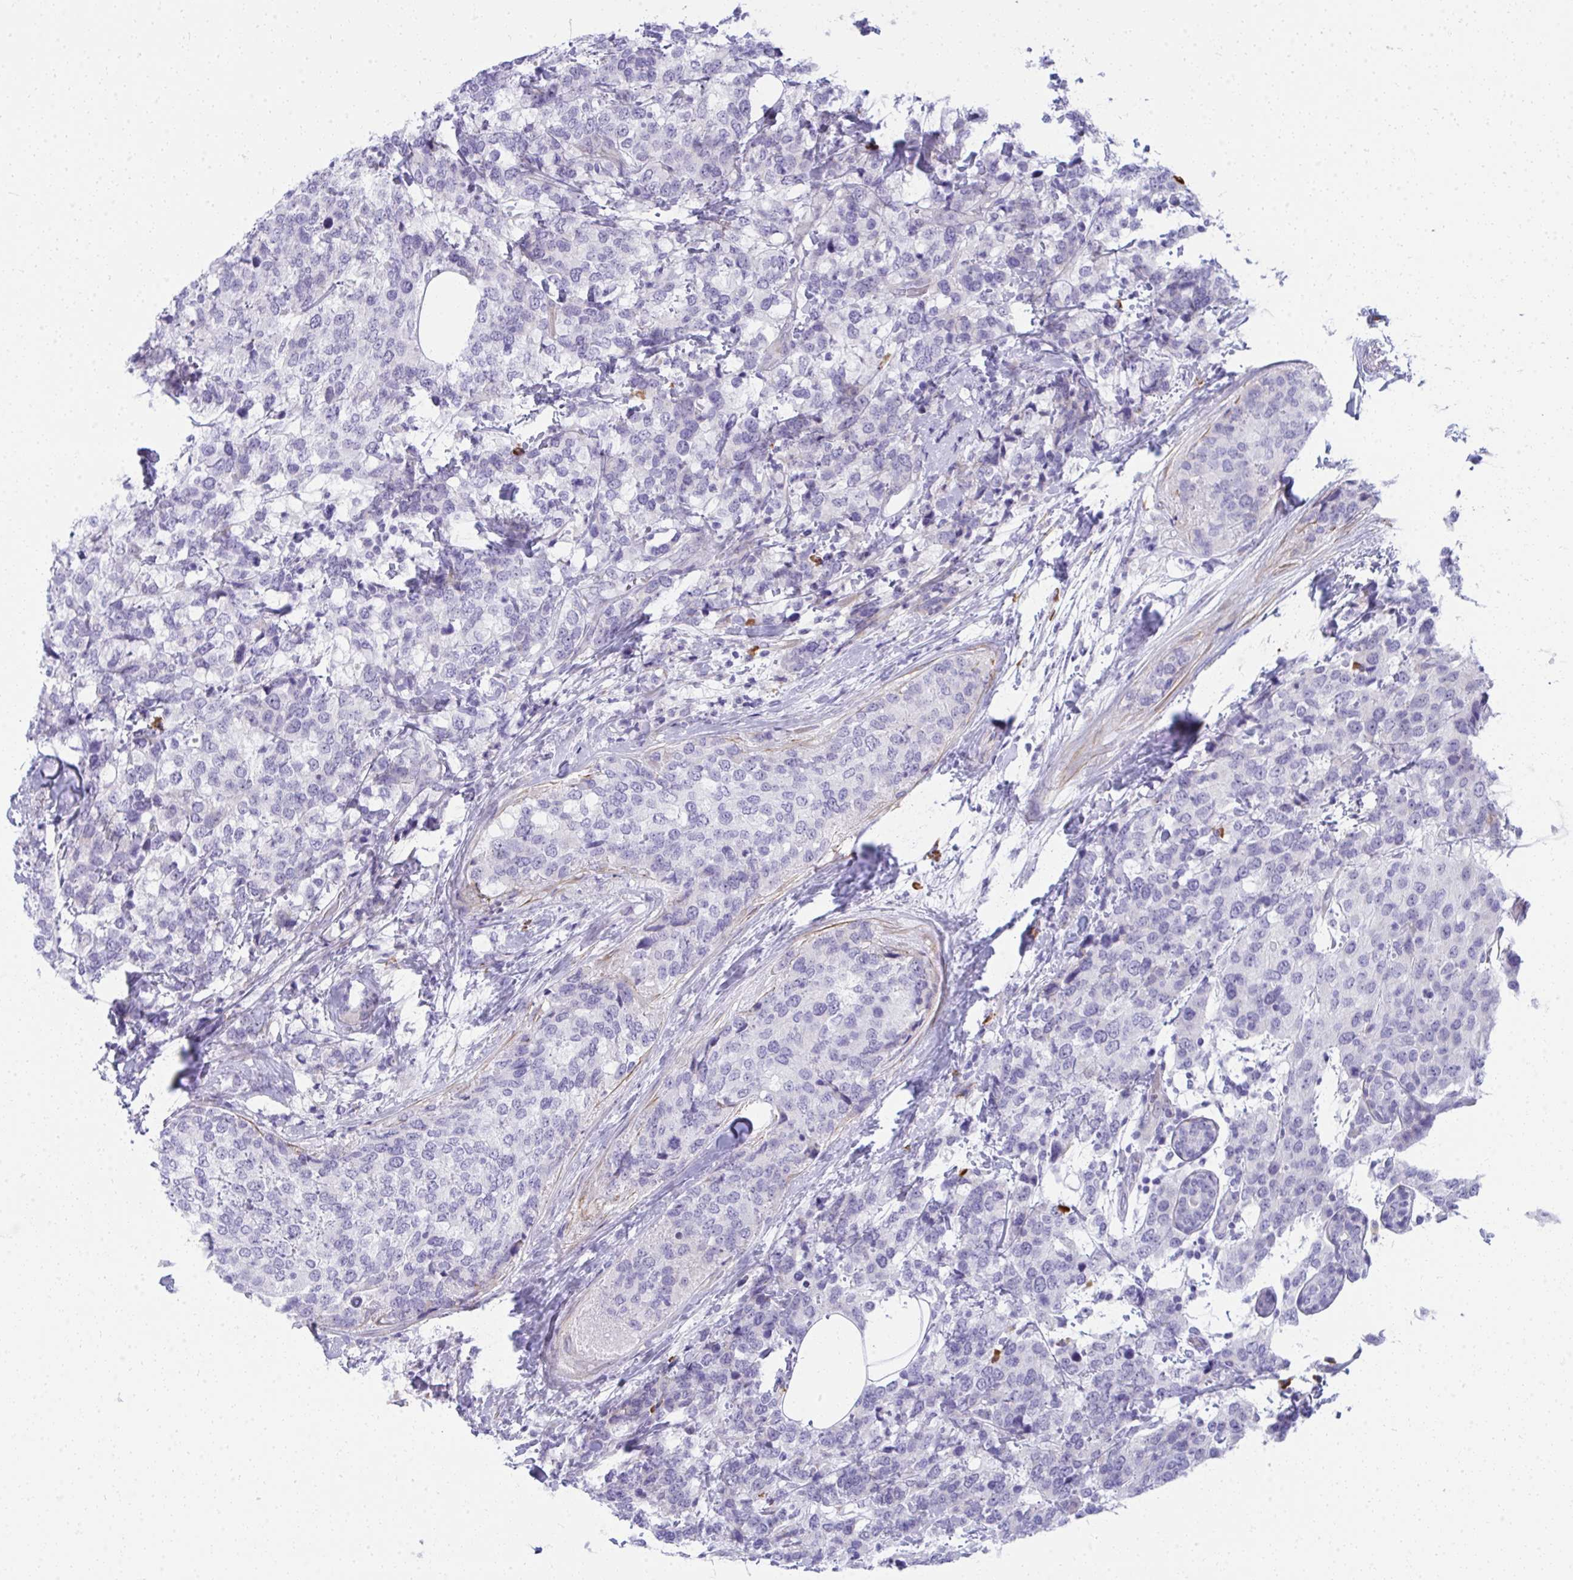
{"staining": {"intensity": "negative", "quantity": "none", "location": "none"}, "tissue": "breast cancer", "cell_type": "Tumor cells", "image_type": "cancer", "snomed": [{"axis": "morphology", "description": "Lobular carcinoma"}, {"axis": "topography", "description": "Breast"}], "caption": "Tumor cells show no significant protein expression in lobular carcinoma (breast). (DAB (3,3'-diaminobenzidine) immunohistochemistry (IHC) visualized using brightfield microscopy, high magnification).", "gene": "PUS7L", "patient": {"sex": "female", "age": 59}}